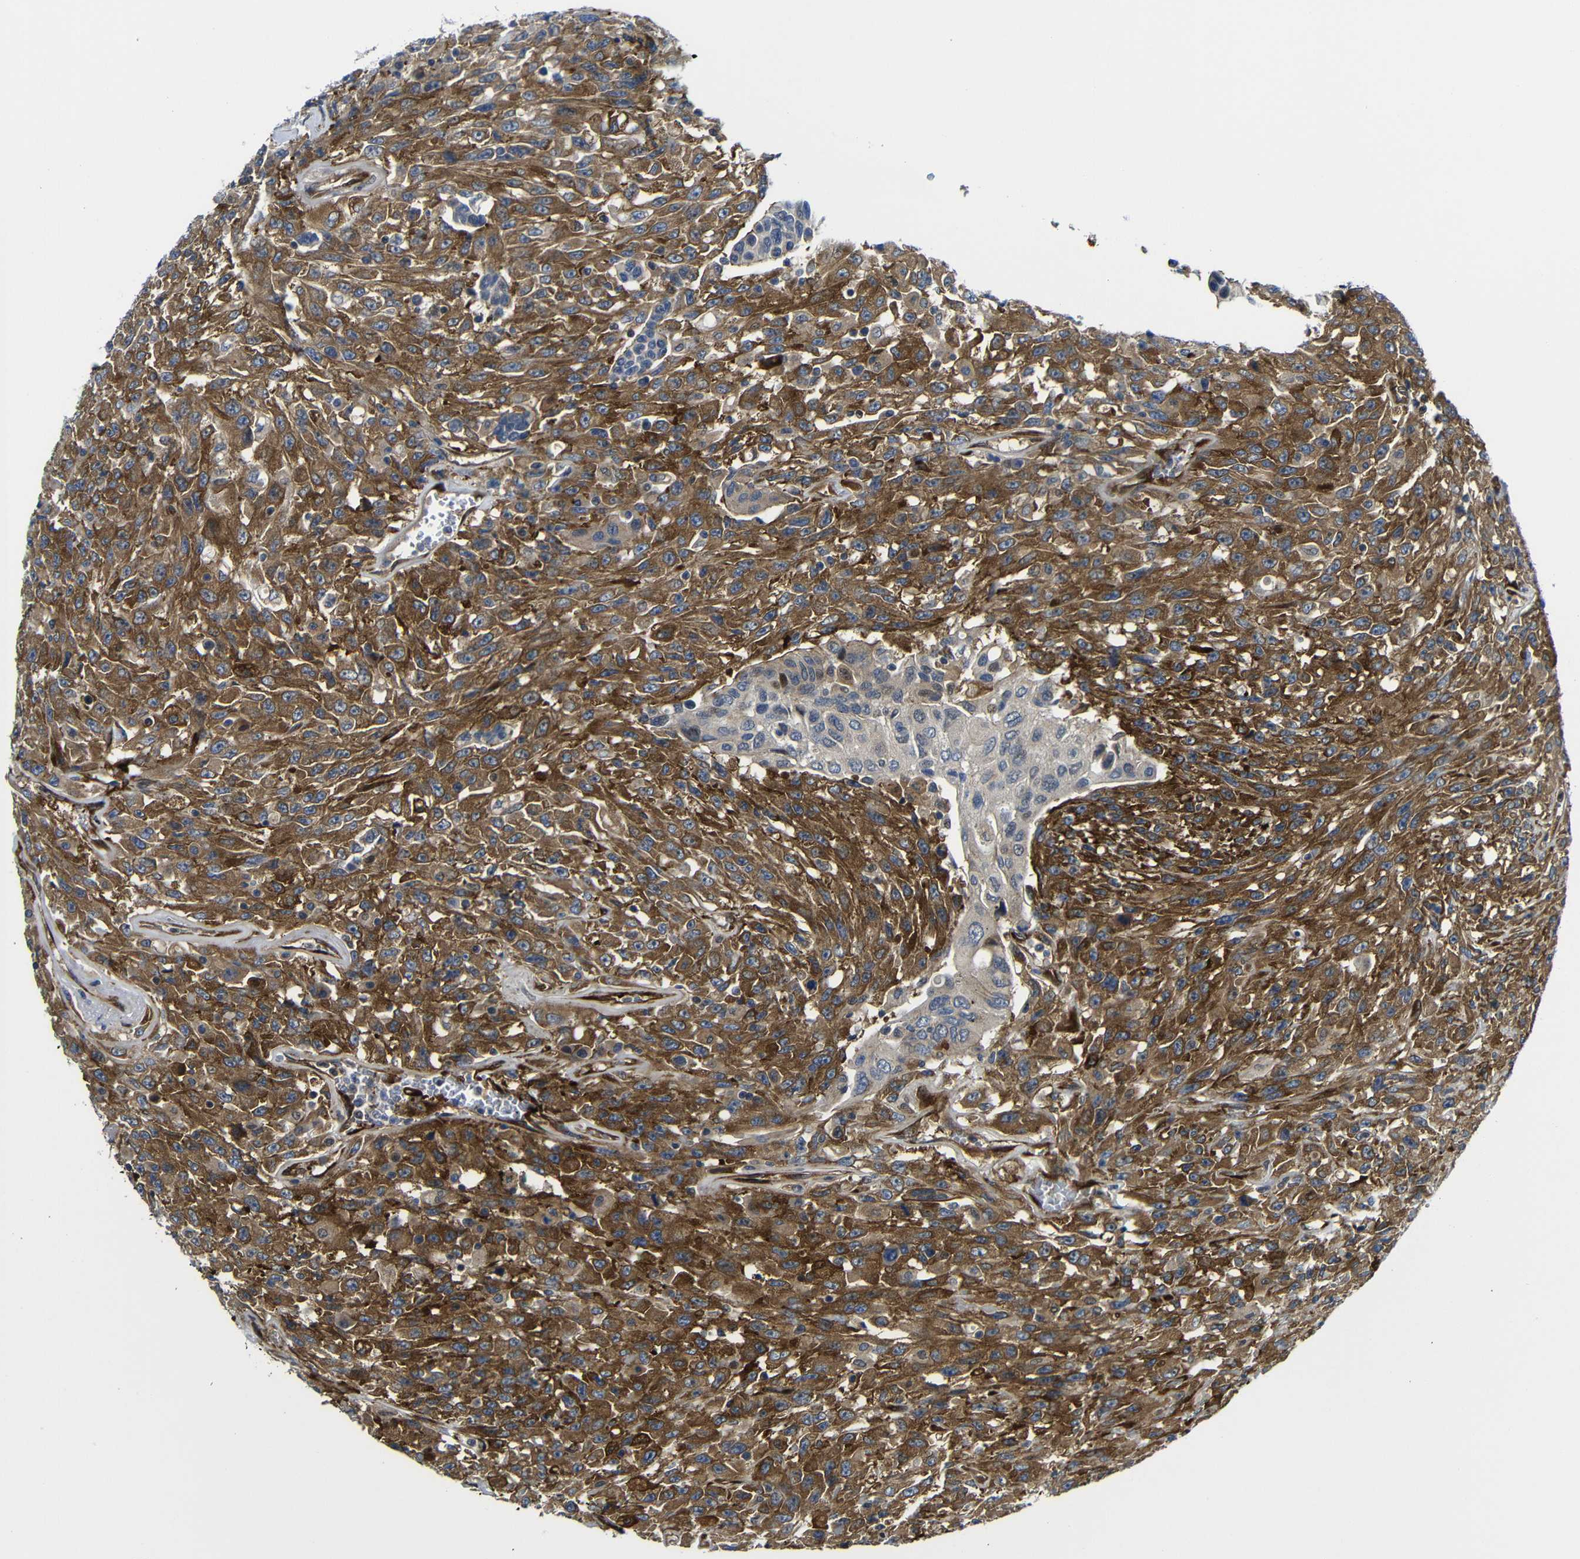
{"staining": {"intensity": "strong", "quantity": ">75%", "location": "cytoplasmic/membranous"}, "tissue": "urothelial cancer", "cell_type": "Tumor cells", "image_type": "cancer", "snomed": [{"axis": "morphology", "description": "Urothelial carcinoma, High grade"}, {"axis": "topography", "description": "Urinary bladder"}], "caption": "DAB immunohistochemical staining of human high-grade urothelial carcinoma displays strong cytoplasmic/membranous protein positivity in approximately >75% of tumor cells.", "gene": "PARP14", "patient": {"sex": "male", "age": 66}}